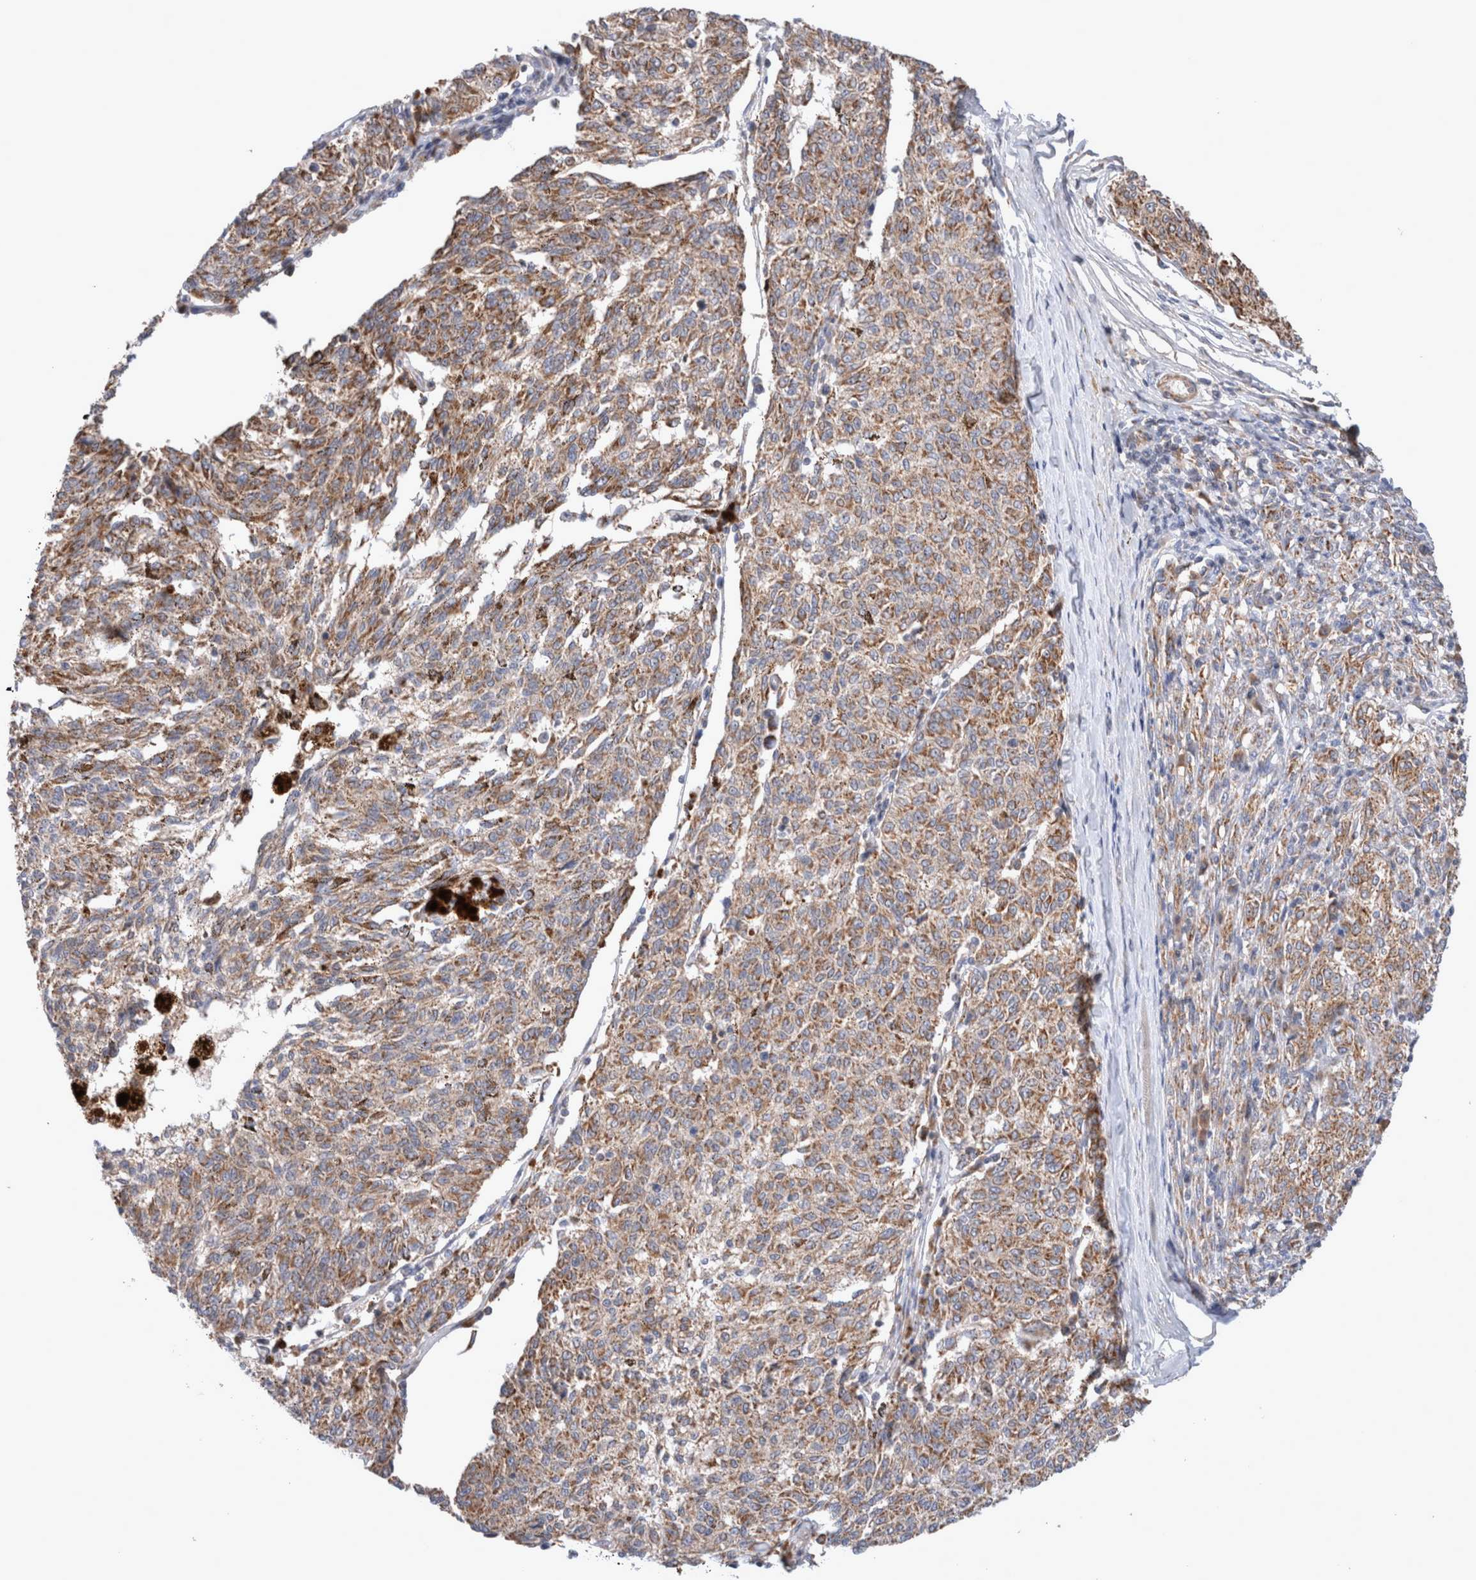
{"staining": {"intensity": "moderate", "quantity": ">75%", "location": "cytoplasmic/membranous"}, "tissue": "melanoma", "cell_type": "Tumor cells", "image_type": "cancer", "snomed": [{"axis": "morphology", "description": "Malignant melanoma, NOS"}, {"axis": "topography", "description": "Skin"}], "caption": "Moderate cytoplasmic/membranous protein staining is present in approximately >75% of tumor cells in melanoma. The staining was performed using DAB to visualize the protein expression in brown, while the nuclei were stained in blue with hematoxylin (Magnification: 20x).", "gene": "MRPS28", "patient": {"sex": "female", "age": 72}}